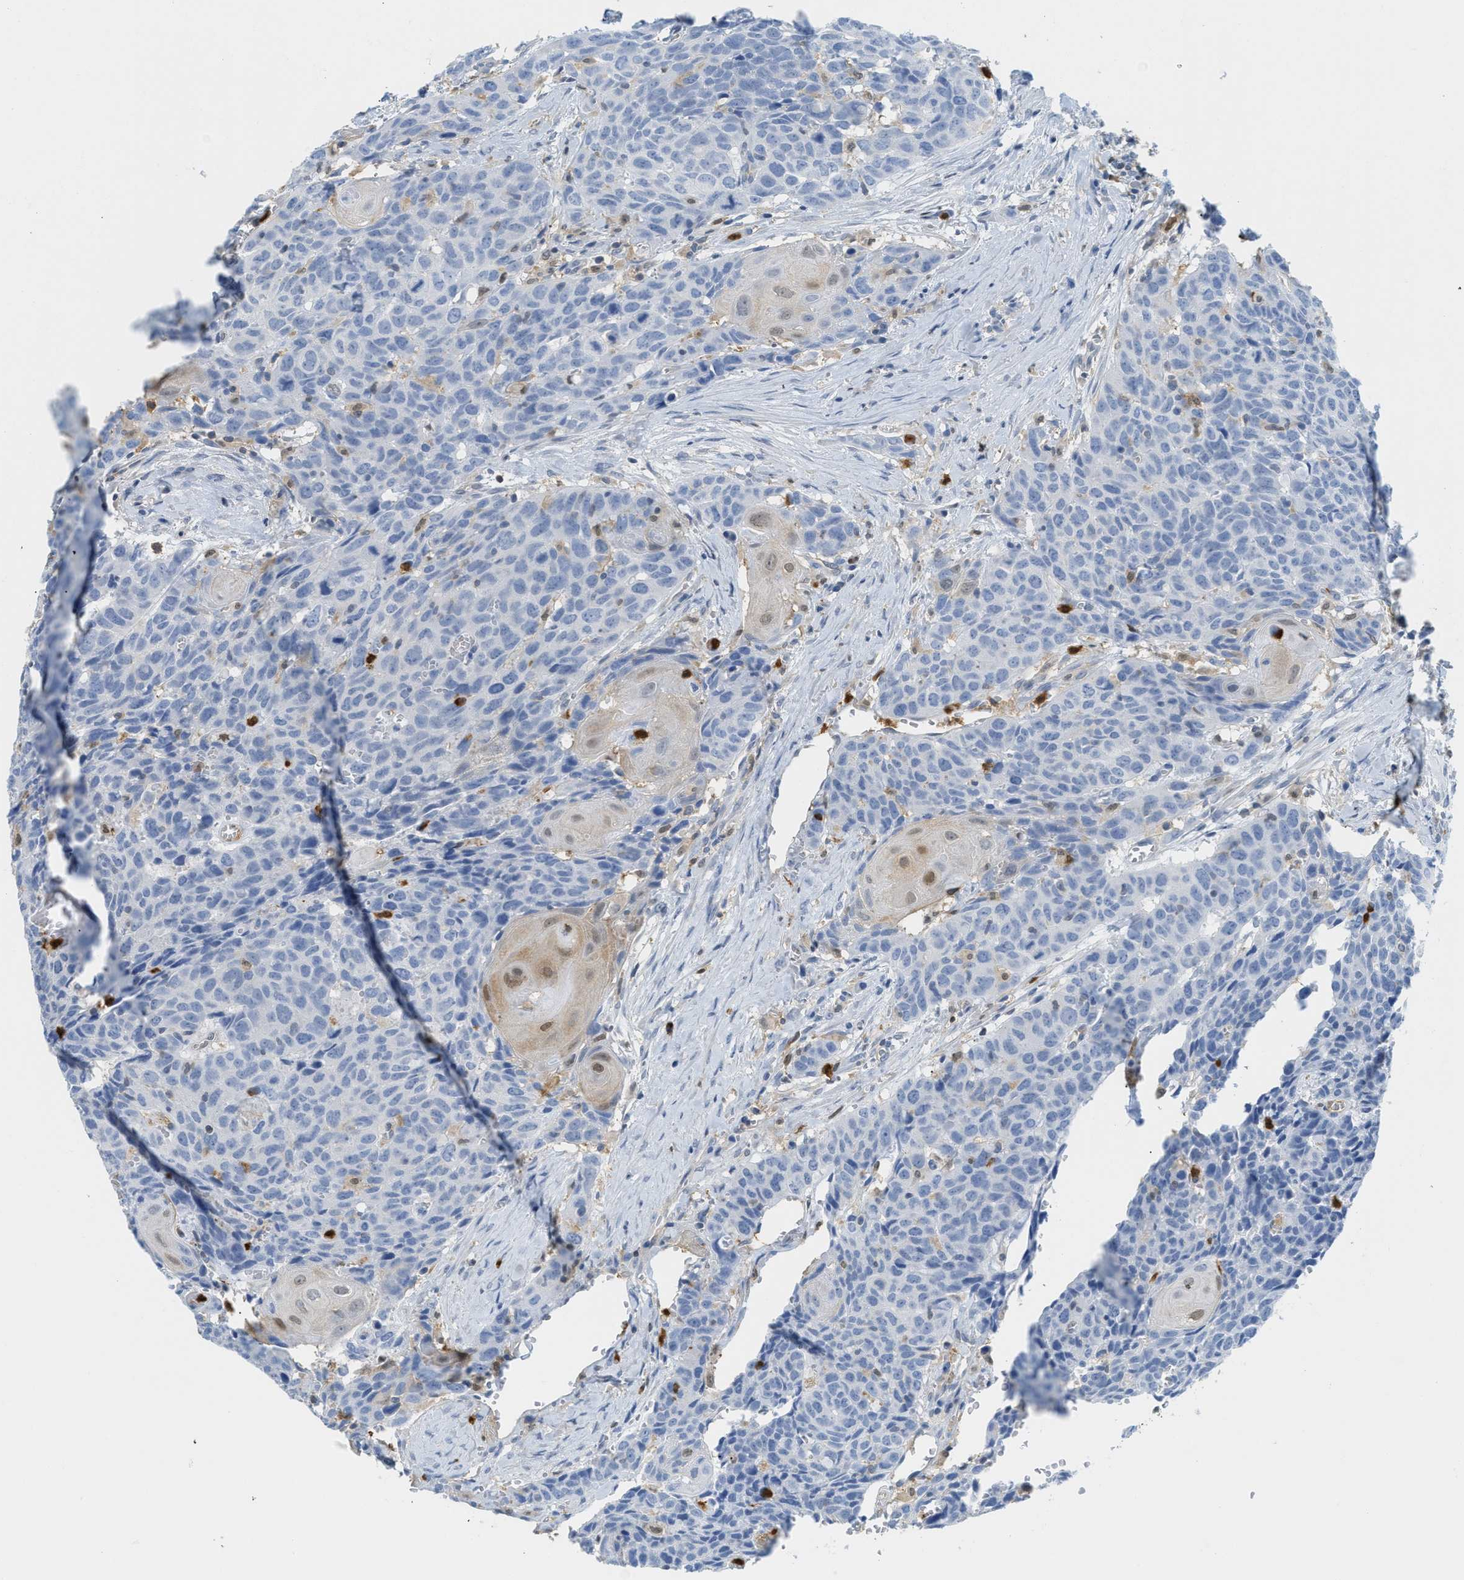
{"staining": {"intensity": "negative", "quantity": "none", "location": "none"}, "tissue": "head and neck cancer", "cell_type": "Tumor cells", "image_type": "cancer", "snomed": [{"axis": "morphology", "description": "Squamous cell carcinoma, NOS"}, {"axis": "topography", "description": "Head-Neck"}], "caption": "This is an IHC micrograph of human squamous cell carcinoma (head and neck). There is no positivity in tumor cells.", "gene": "SERPINB1", "patient": {"sex": "male", "age": 66}}